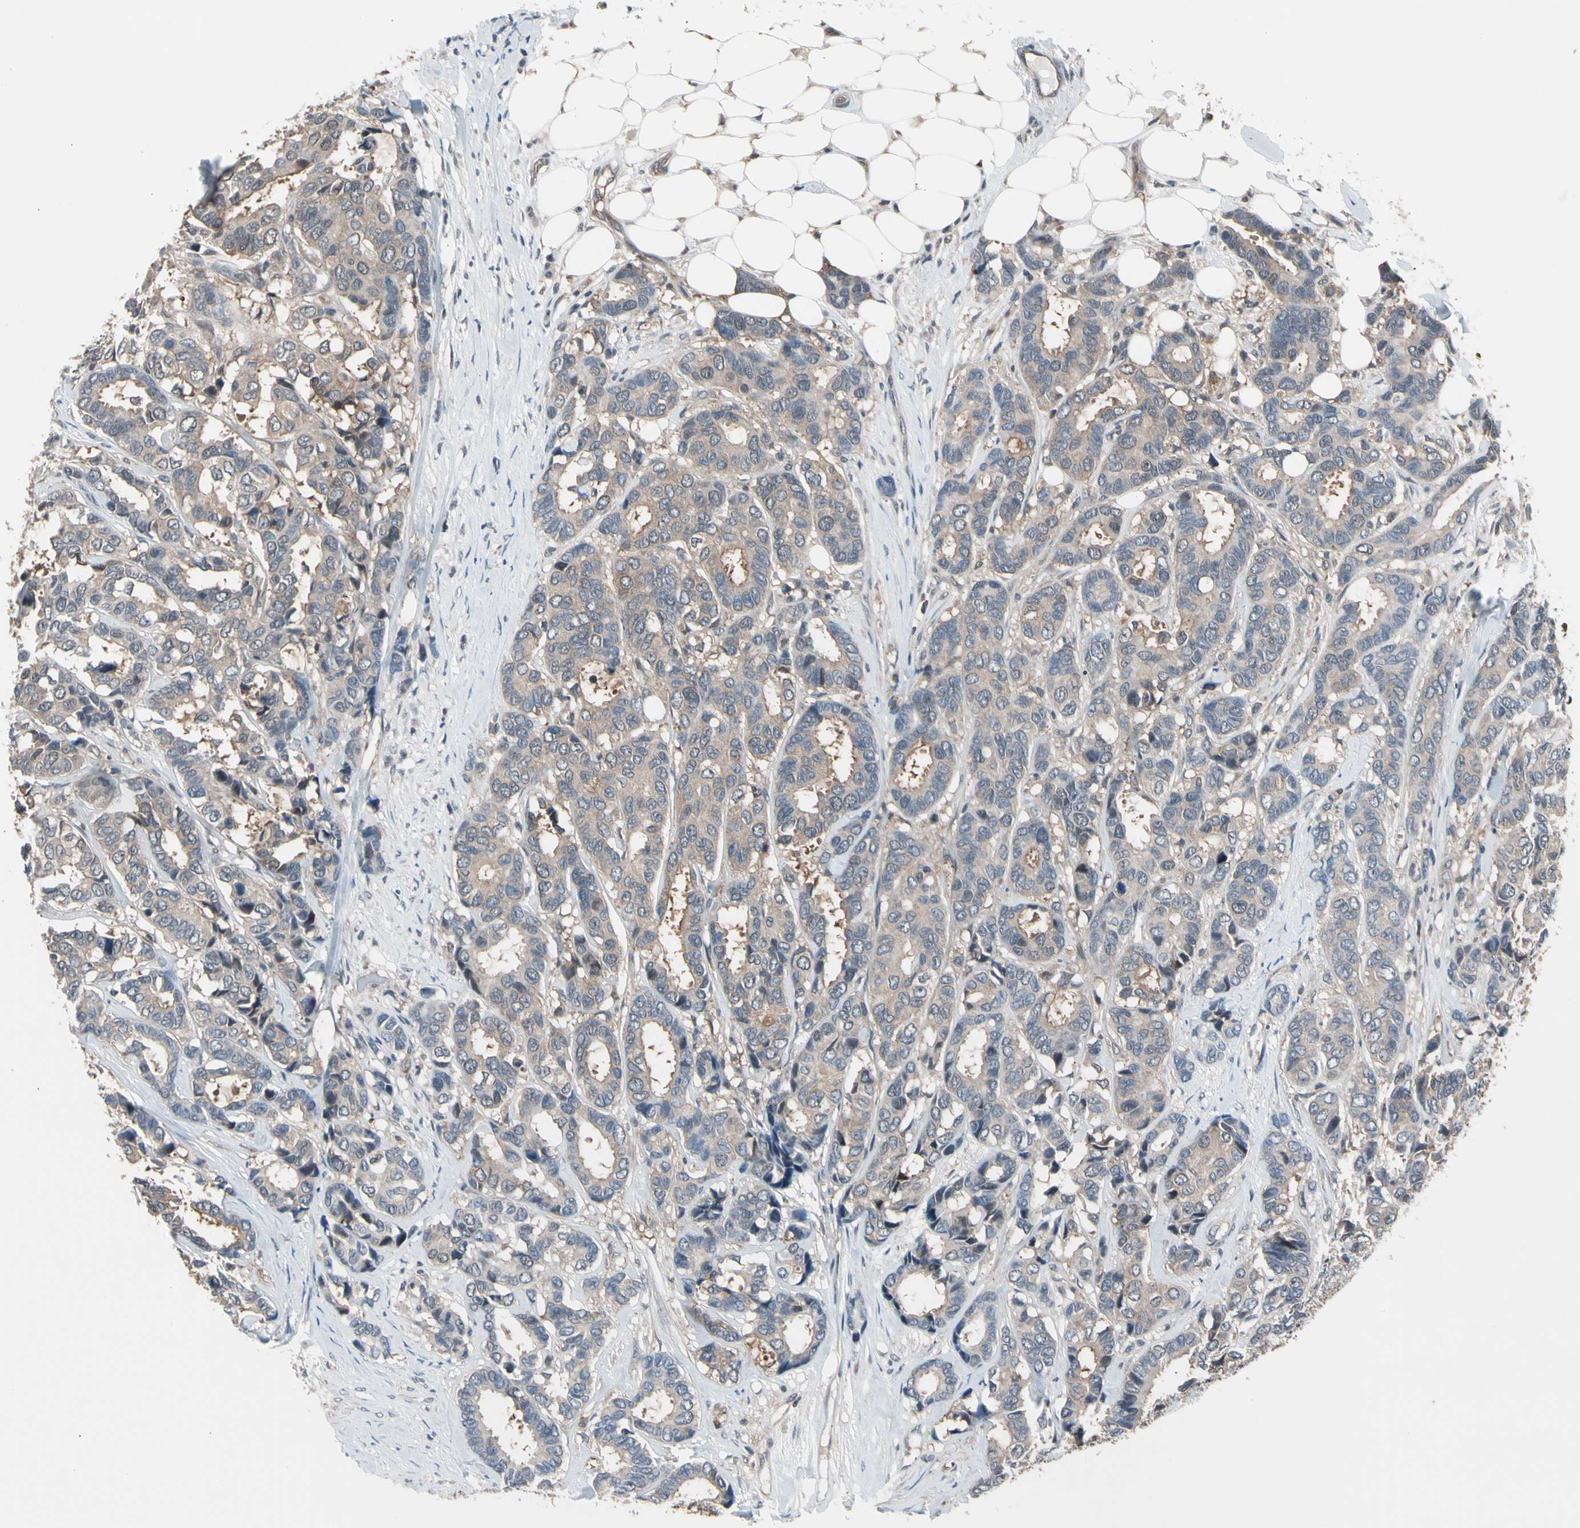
{"staining": {"intensity": "weak", "quantity": ">75%", "location": "cytoplasmic/membranous"}, "tissue": "breast cancer", "cell_type": "Tumor cells", "image_type": "cancer", "snomed": [{"axis": "morphology", "description": "Duct carcinoma"}, {"axis": "topography", "description": "Breast"}], "caption": "There is low levels of weak cytoplasmic/membranous staining in tumor cells of breast cancer, as demonstrated by immunohistochemical staining (brown color).", "gene": "PSMA2", "patient": {"sex": "female", "age": 87}}